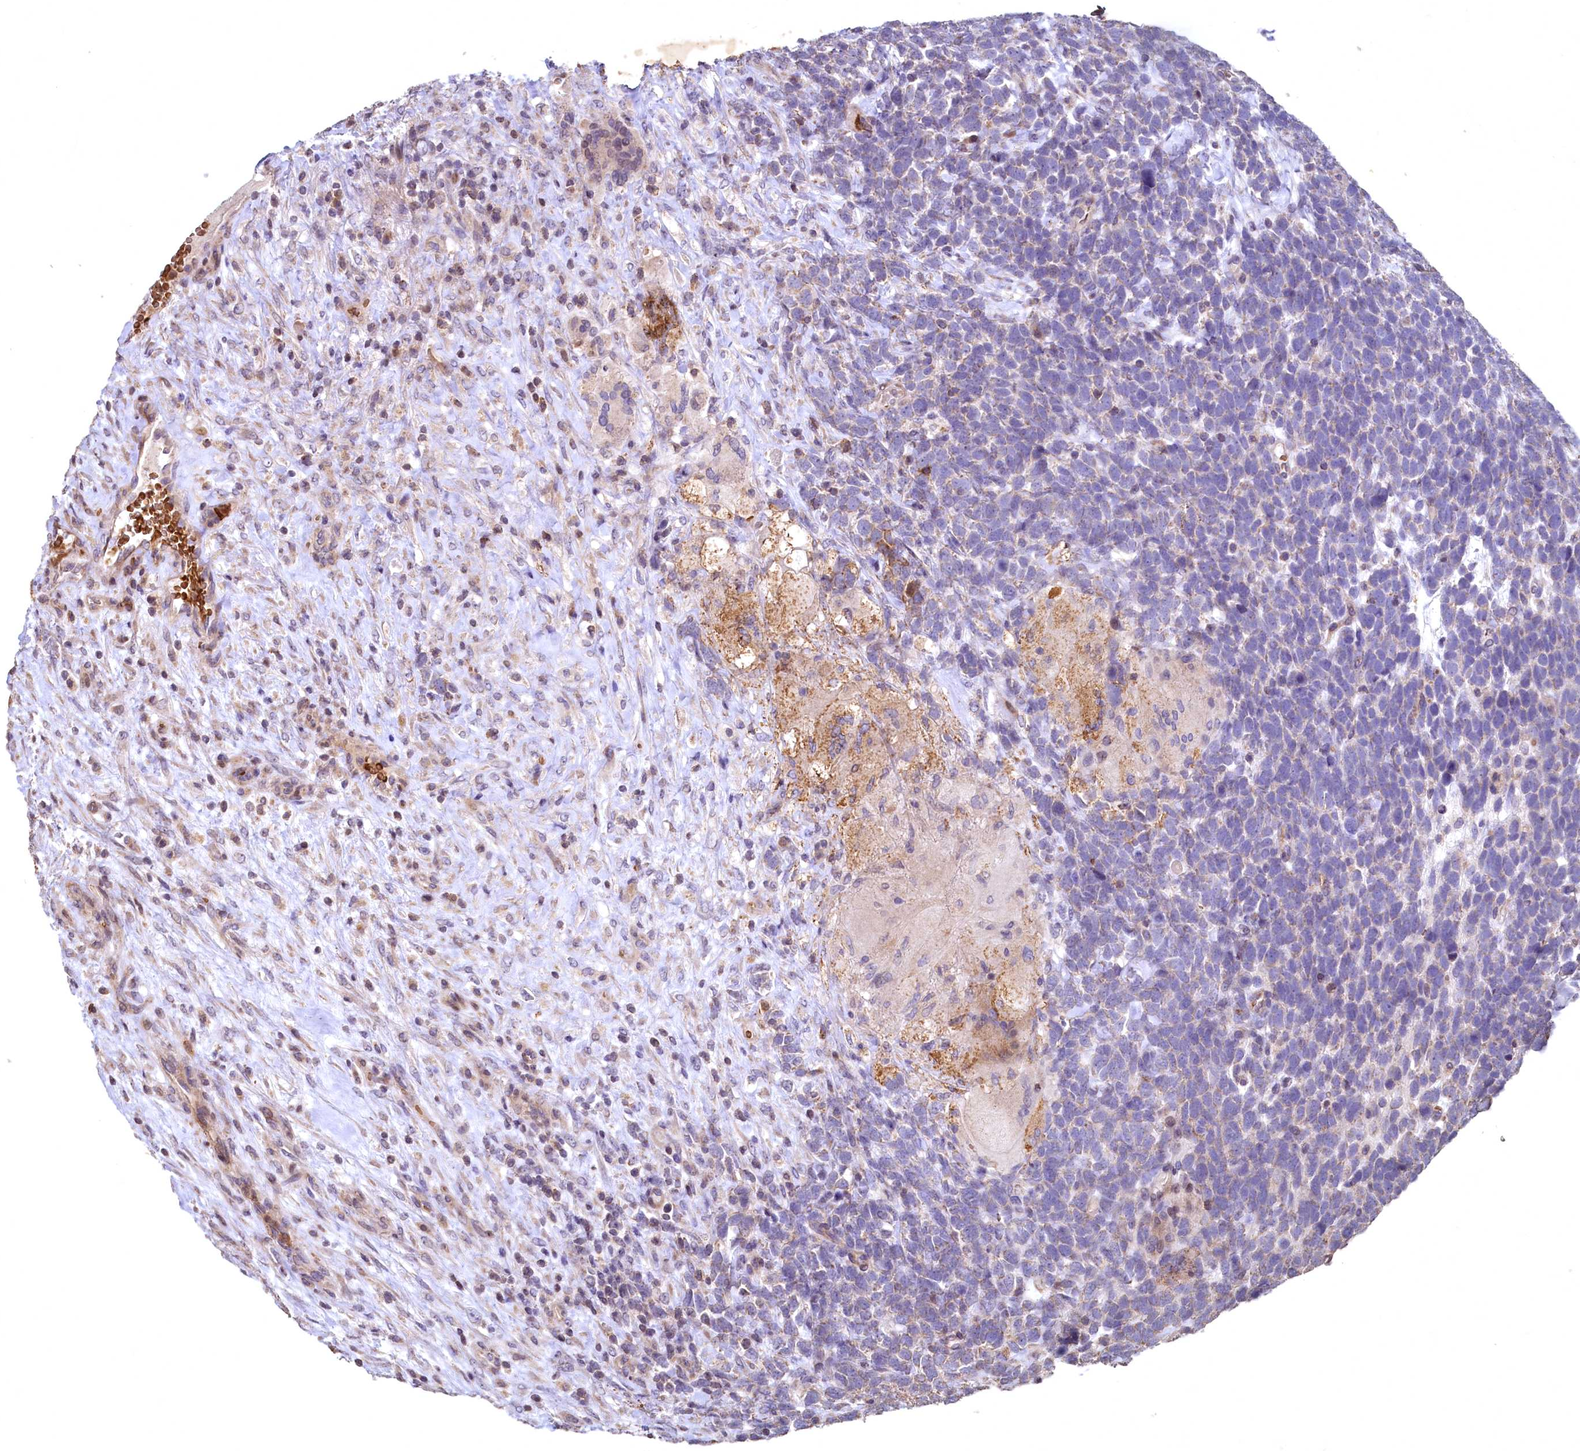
{"staining": {"intensity": "negative", "quantity": "none", "location": "none"}, "tissue": "urothelial cancer", "cell_type": "Tumor cells", "image_type": "cancer", "snomed": [{"axis": "morphology", "description": "Urothelial carcinoma, High grade"}, {"axis": "topography", "description": "Urinary bladder"}], "caption": "Immunohistochemical staining of urothelial carcinoma (high-grade) exhibits no significant expression in tumor cells.", "gene": "SPTA1", "patient": {"sex": "female", "age": 82}}